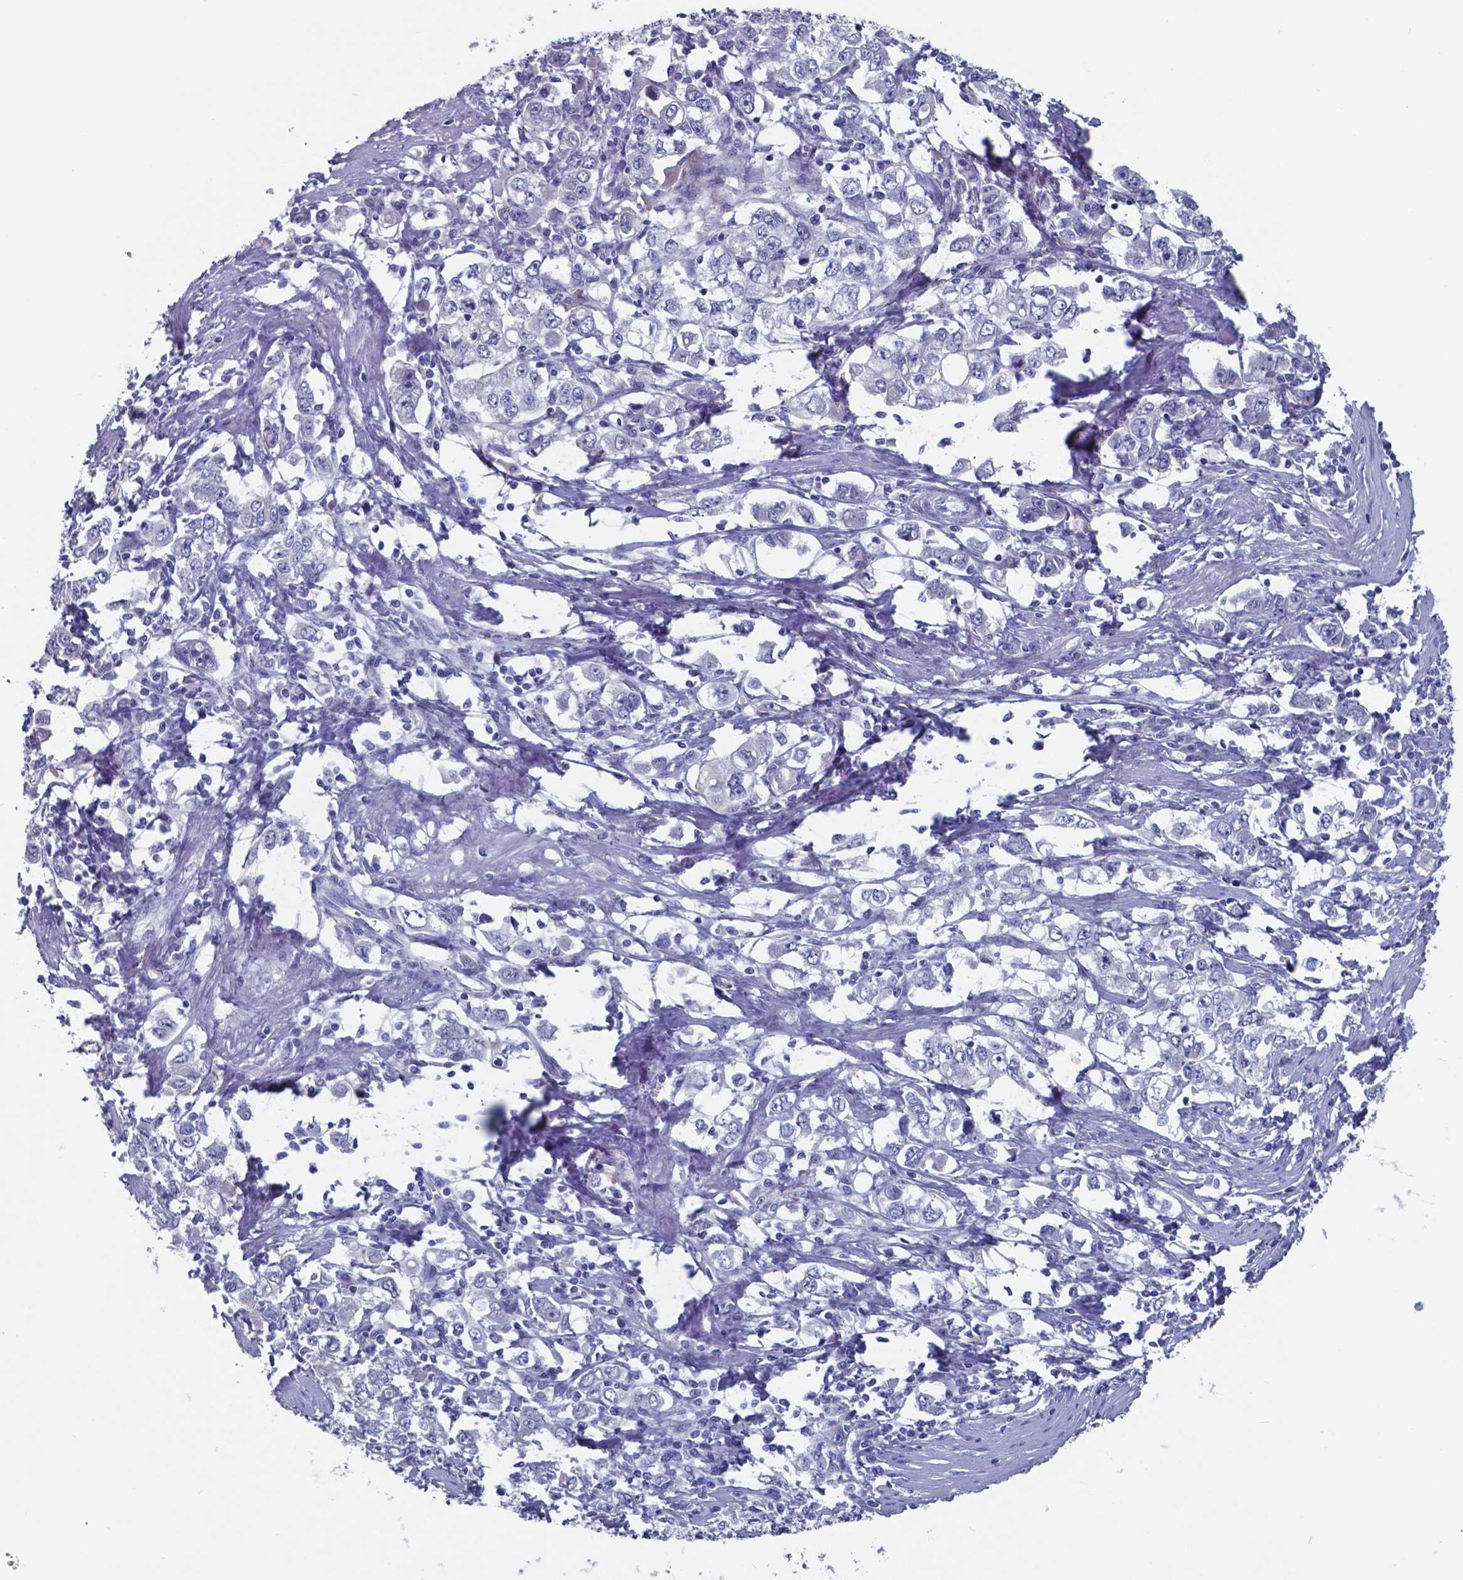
{"staining": {"intensity": "negative", "quantity": "none", "location": "none"}, "tissue": "stomach cancer", "cell_type": "Tumor cells", "image_type": "cancer", "snomed": [{"axis": "morphology", "description": "Adenocarcinoma, NOS"}, {"axis": "topography", "description": "Stomach, lower"}], "caption": "Protein analysis of adenocarcinoma (stomach) displays no significant staining in tumor cells. (DAB IHC visualized using brightfield microscopy, high magnification).", "gene": "TTR", "patient": {"sex": "female", "age": 72}}